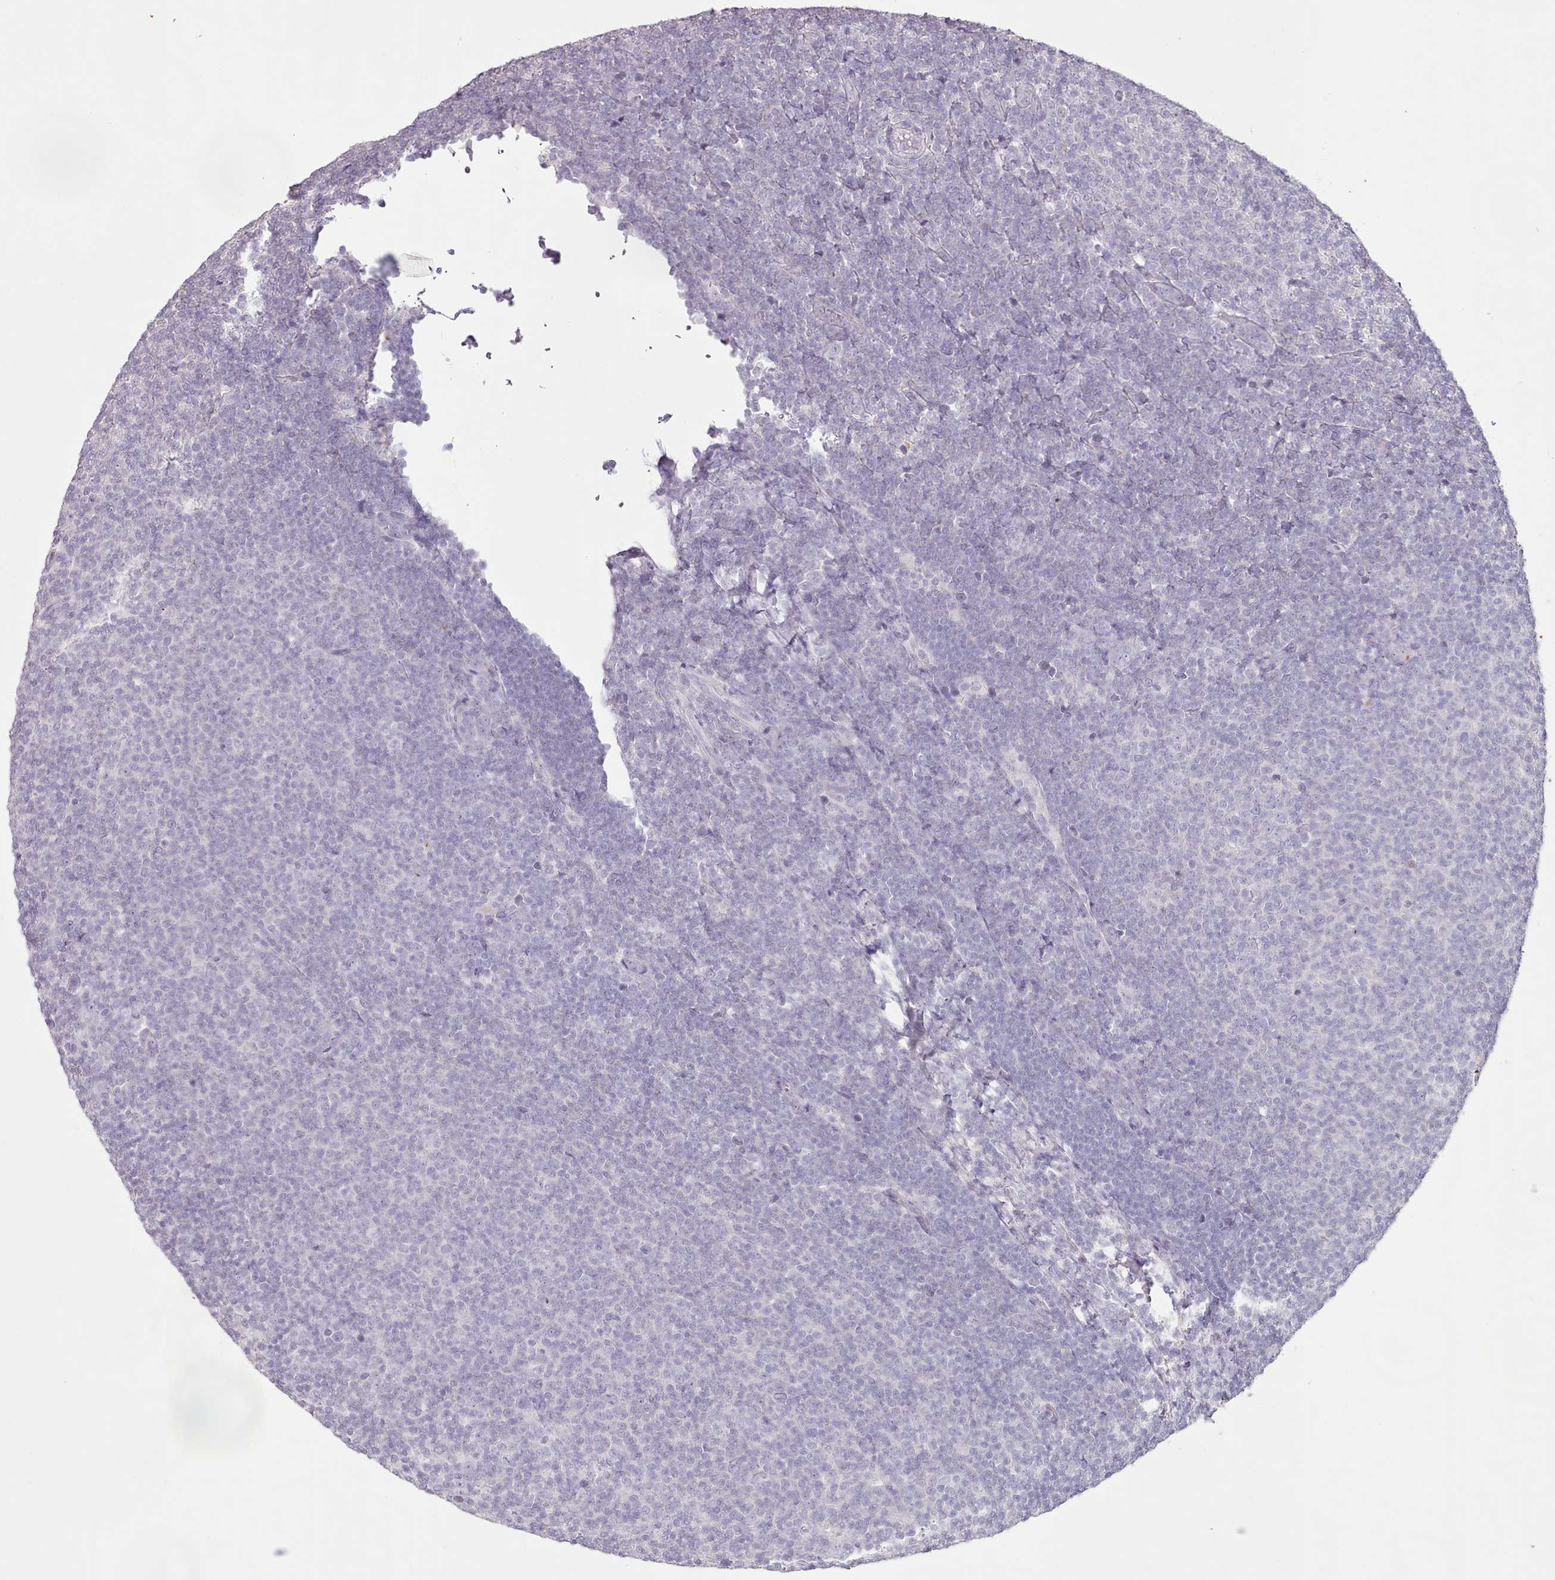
{"staining": {"intensity": "negative", "quantity": "none", "location": "none"}, "tissue": "lymphoma", "cell_type": "Tumor cells", "image_type": "cancer", "snomed": [{"axis": "morphology", "description": "Malignant lymphoma, non-Hodgkin's type, Low grade"}, {"axis": "topography", "description": "Lymph node"}], "caption": "The micrograph displays no significant staining in tumor cells of lymphoma. (Immunohistochemistry (ihc), brightfield microscopy, high magnification).", "gene": "BLOC1S2", "patient": {"sex": "male", "age": 66}}